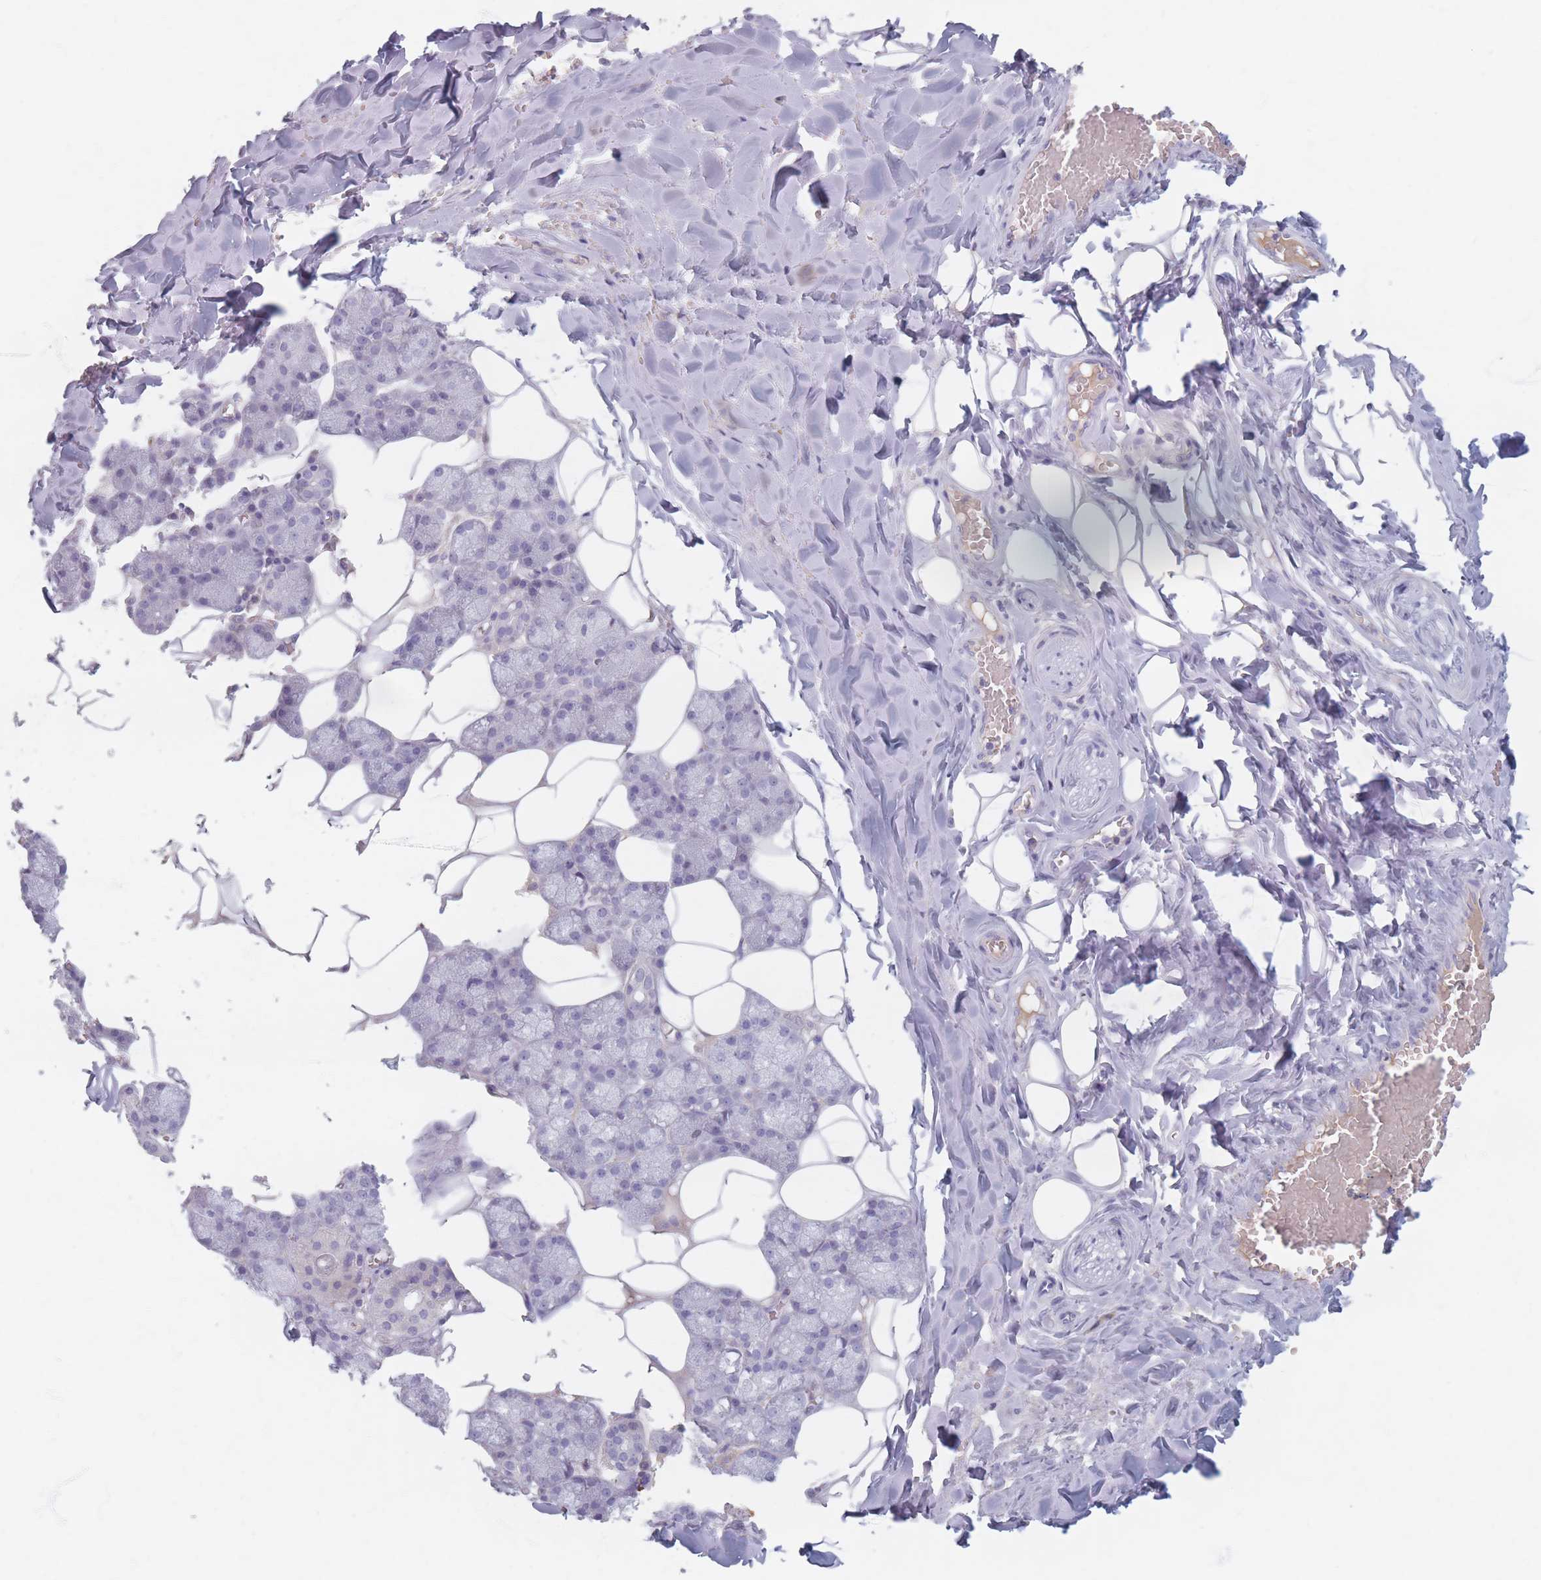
{"staining": {"intensity": "negative", "quantity": "none", "location": "none"}, "tissue": "salivary gland", "cell_type": "Glandular cells", "image_type": "normal", "snomed": [{"axis": "morphology", "description": "Normal tissue, NOS"}, {"axis": "topography", "description": "Salivary gland"}], "caption": "Immunohistochemistry photomicrograph of unremarkable human salivary gland stained for a protein (brown), which exhibits no expression in glandular cells.", "gene": "PIGM", "patient": {"sex": "male", "age": 62}}